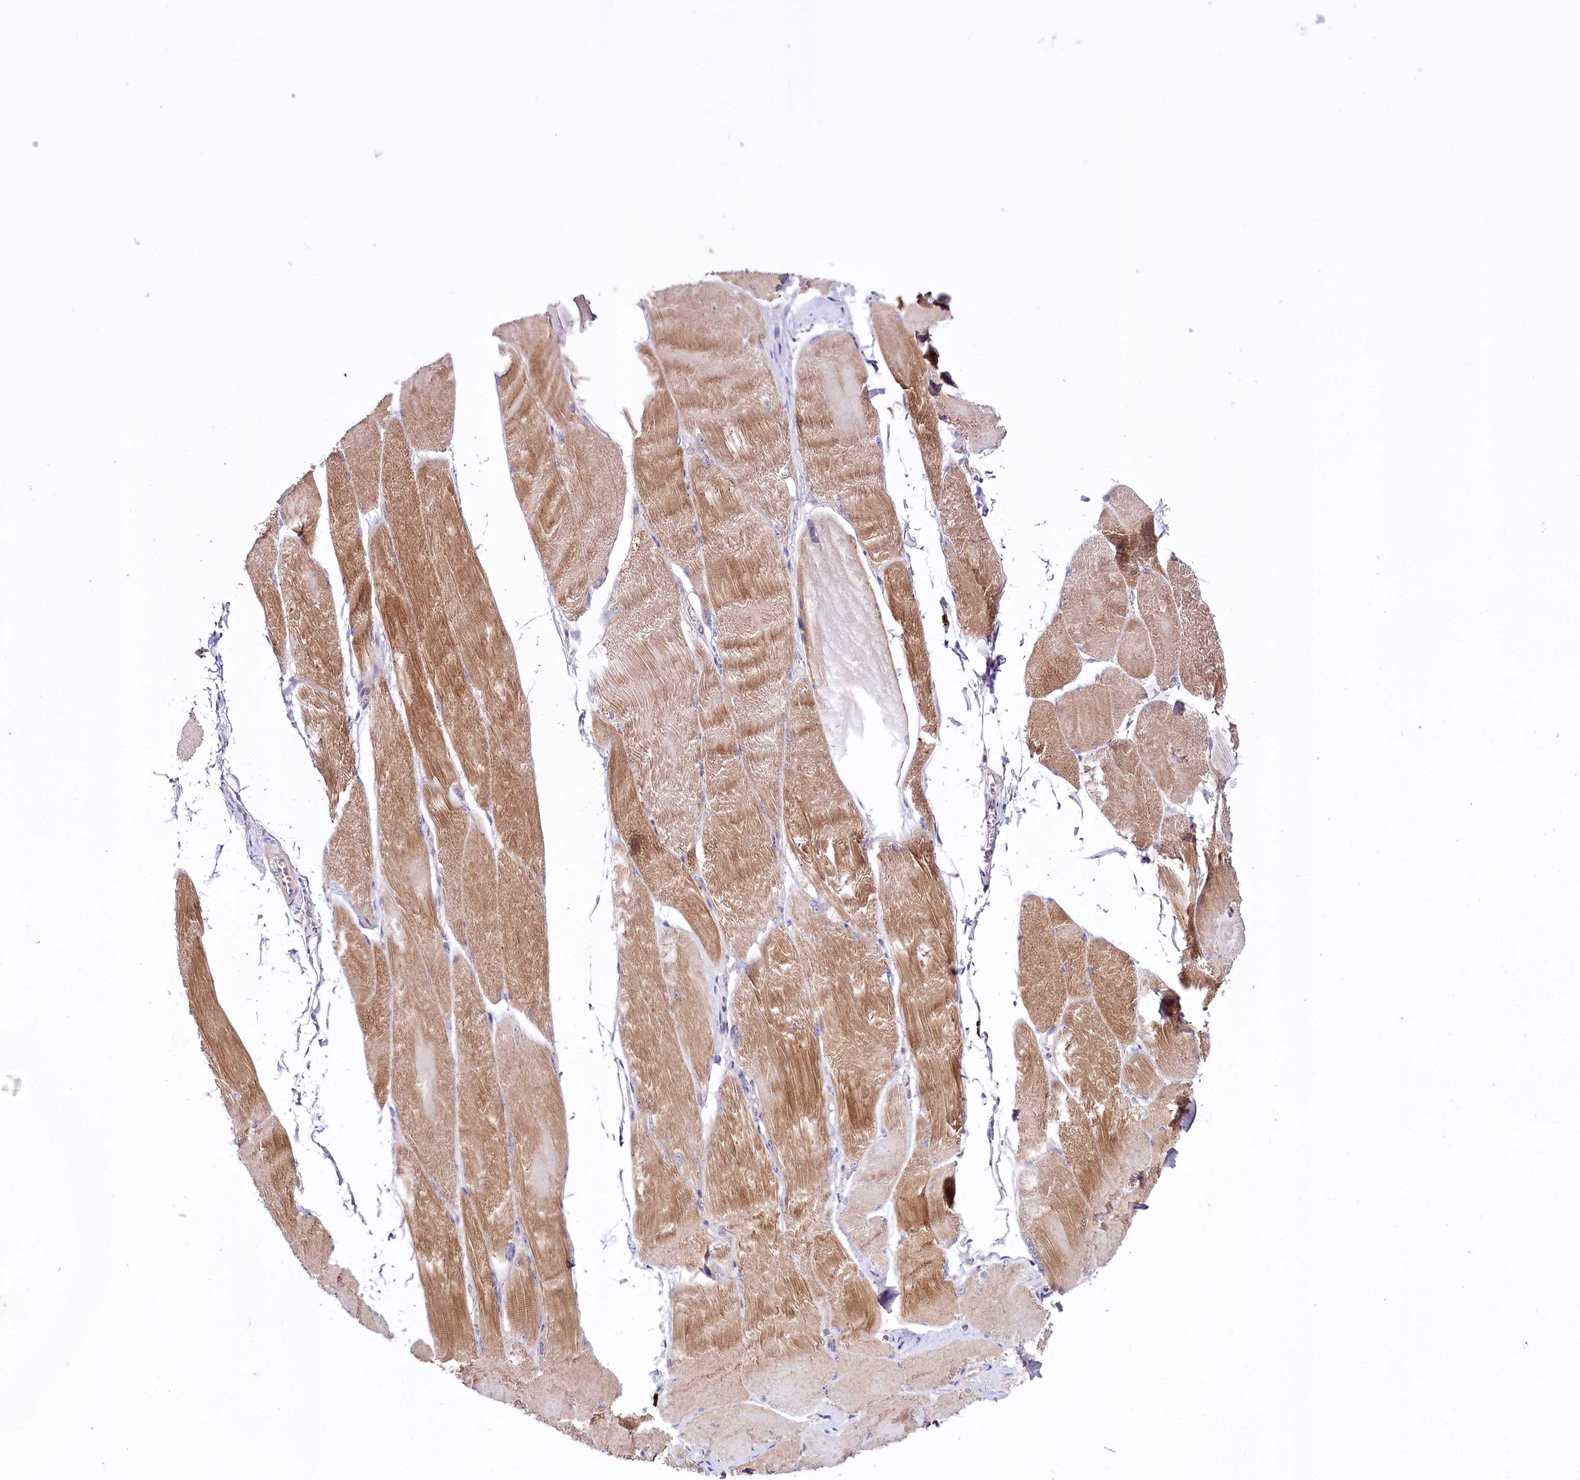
{"staining": {"intensity": "moderate", "quantity": ">75%", "location": "cytoplasmic/membranous"}, "tissue": "skeletal muscle", "cell_type": "Myocytes", "image_type": "normal", "snomed": [{"axis": "morphology", "description": "Normal tissue, NOS"}, {"axis": "morphology", "description": "Basal cell carcinoma"}, {"axis": "topography", "description": "Skeletal muscle"}], "caption": "Normal skeletal muscle displays moderate cytoplasmic/membranous positivity in approximately >75% of myocytes (DAB (3,3'-diaminobenzidine) = brown stain, brightfield microscopy at high magnification)..", "gene": "ZNF45", "patient": {"sex": "female", "age": 64}}